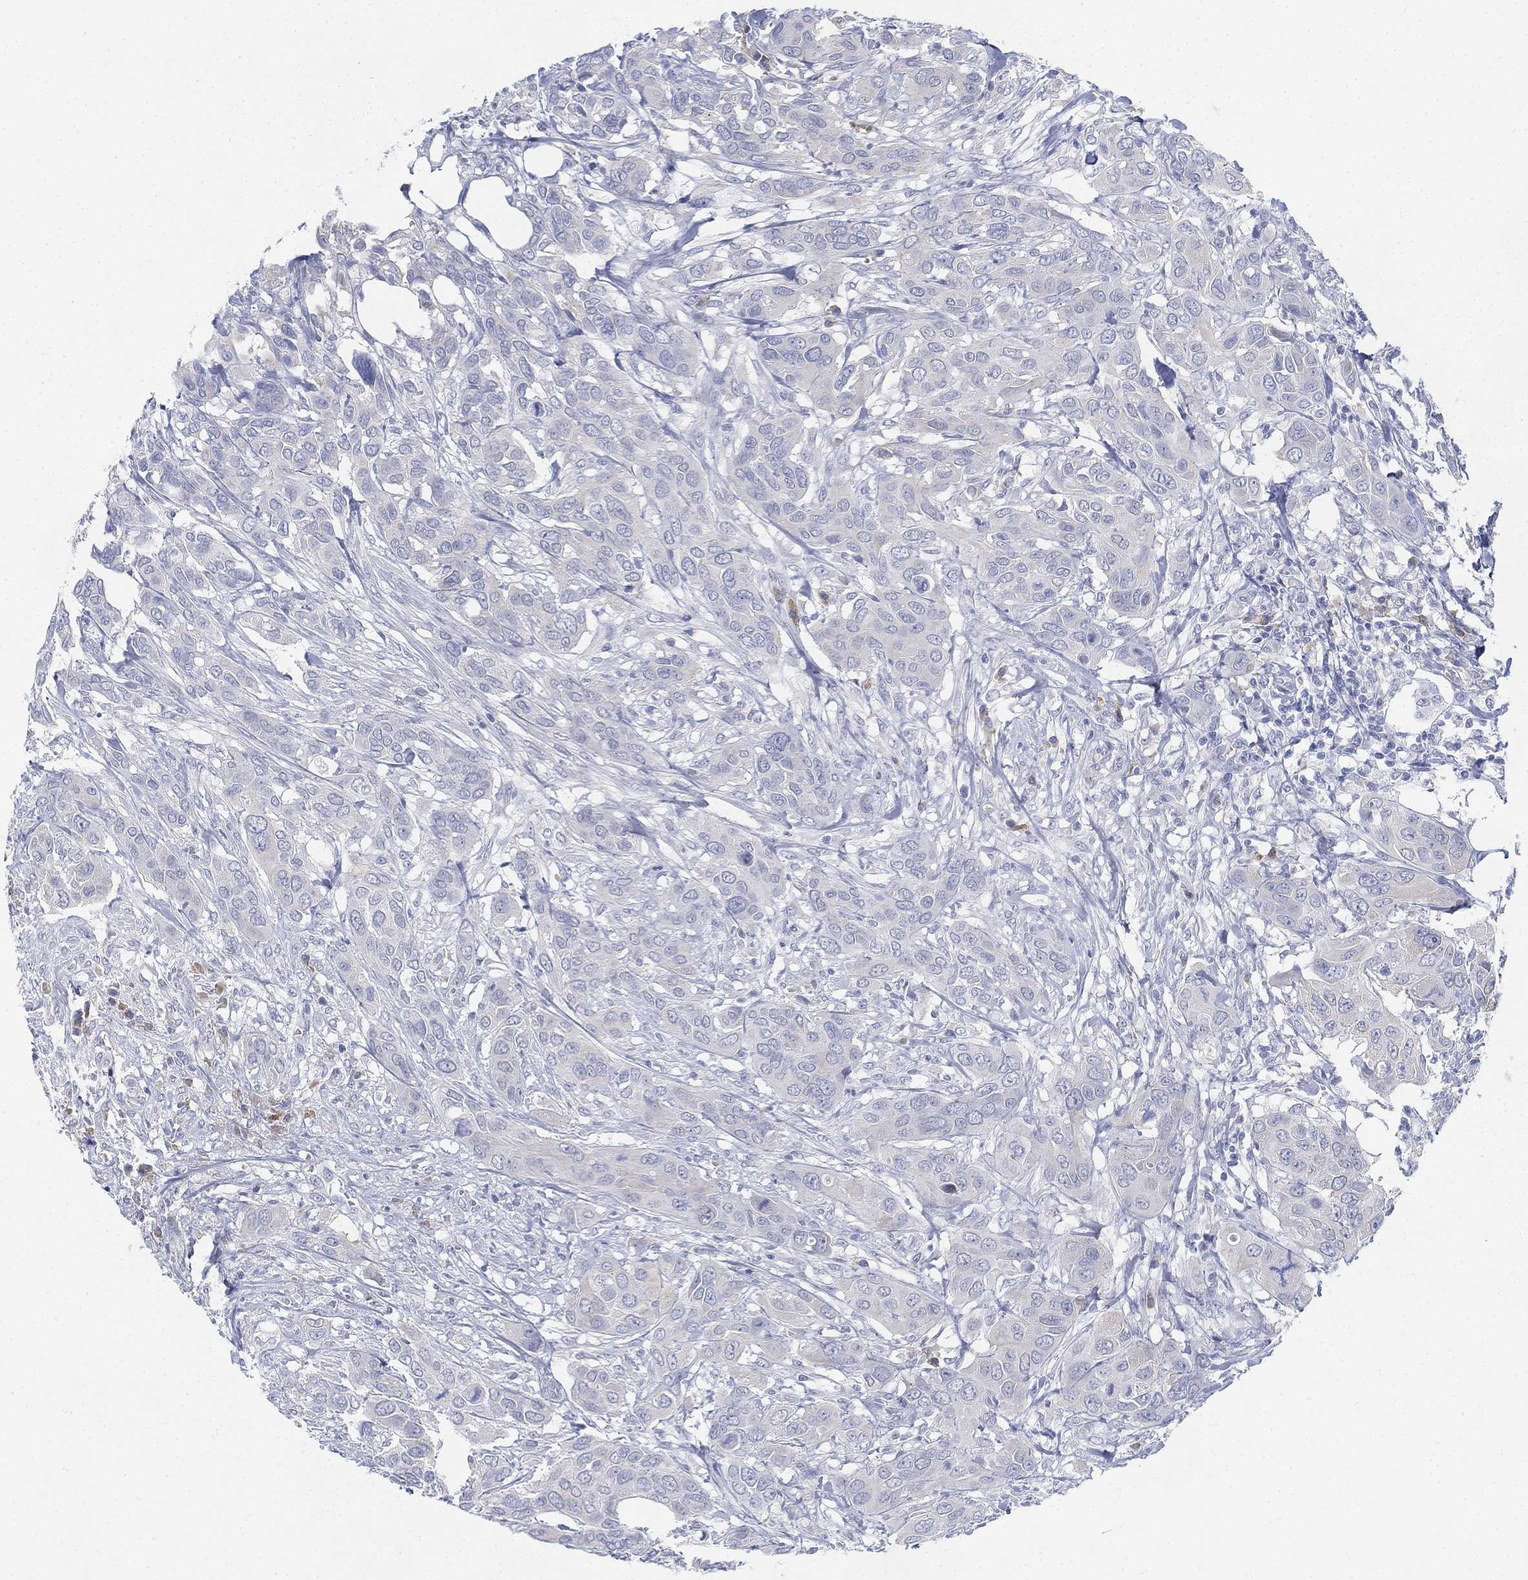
{"staining": {"intensity": "negative", "quantity": "none", "location": "none"}, "tissue": "urothelial cancer", "cell_type": "Tumor cells", "image_type": "cancer", "snomed": [{"axis": "morphology", "description": "Urothelial carcinoma, NOS"}, {"axis": "morphology", "description": "Urothelial carcinoma, High grade"}, {"axis": "topography", "description": "Urinary bladder"}], "caption": "This is an immunohistochemistry photomicrograph of human urothelial cancer. There is no positivity in tumor cells.", "gene": "GCNA", "patient": {"sex": "male", "age": 63}}